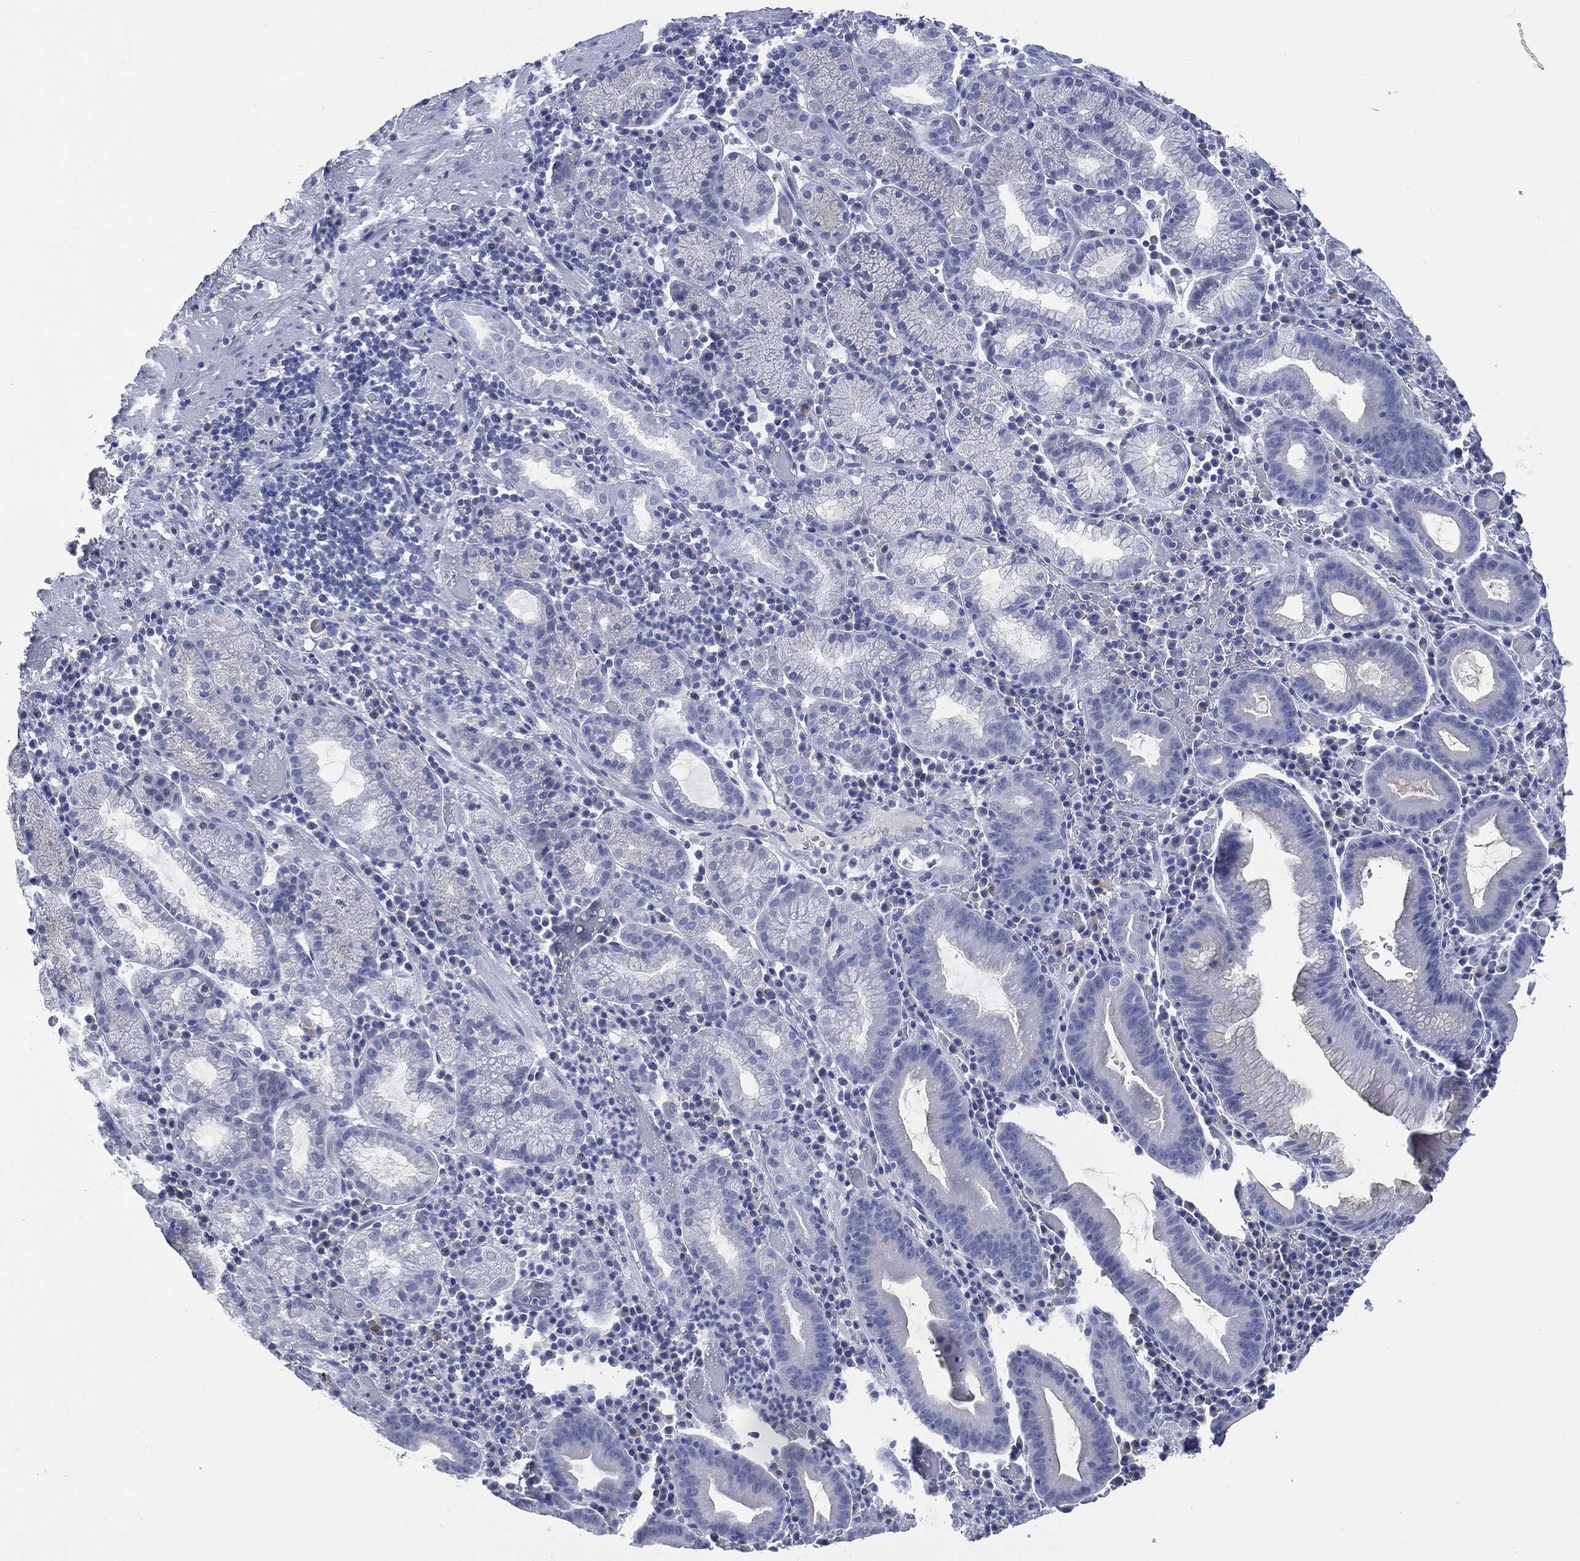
{"staining": {"intensity": "negative", "quantity": "none", "location": "none"}, "tissue": "stomach cancer", "cell_type": "Tumor cells", "image_type": "cancer", "snomed": [{"axis": "morphology", "description": "Adenocarcinoma, NOS"}, {"axis": "topography", "description": "Stomach"}], "caption": "Tumor cells are negative for protein expression in human stomach adenocarcinoma.", "gene": "MUC16", "patient": {"sex": "male", "age": 79}}